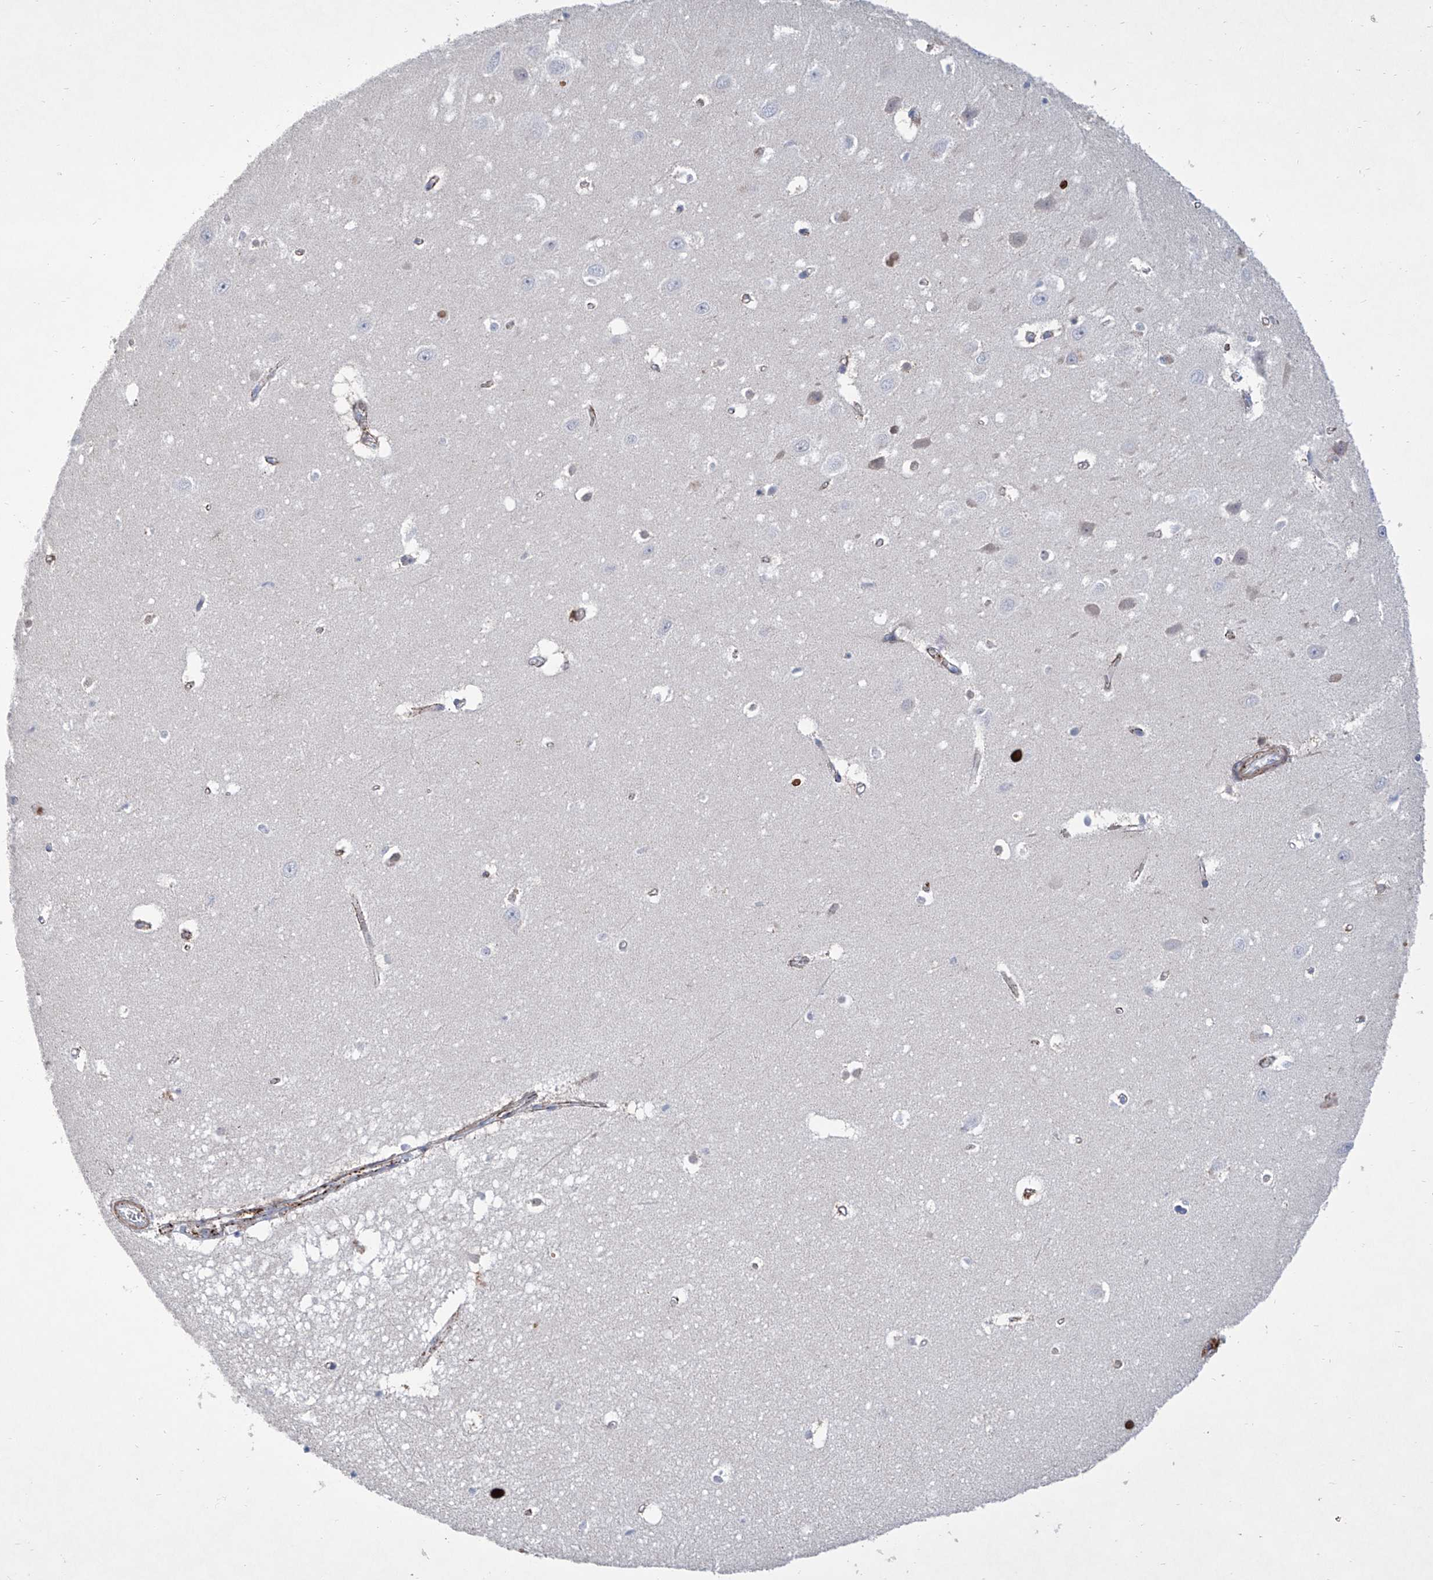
{"staining": {"intensity": "negative", "quantity": "none", "location": "none"}, "tissue": "hippocampus", "cell_type": "Glial cells", "image_type": "normal", "snomed": [{"axis": "morphology", "description": "Normal tissue, NOS"}, {"axis": "topography", "description": "Hippocampus"}], "caption": "Immunohistochemical staining of benign hippocampus reveals no significant staining in glial cells. The staining was performed using DAB to visualize the protein expression in brown, while the nuclei were stained in blue with hematoxylin (Magnification: 20x).", "gene": "GPT", "patient": {"sex": "female", "age": 64}}